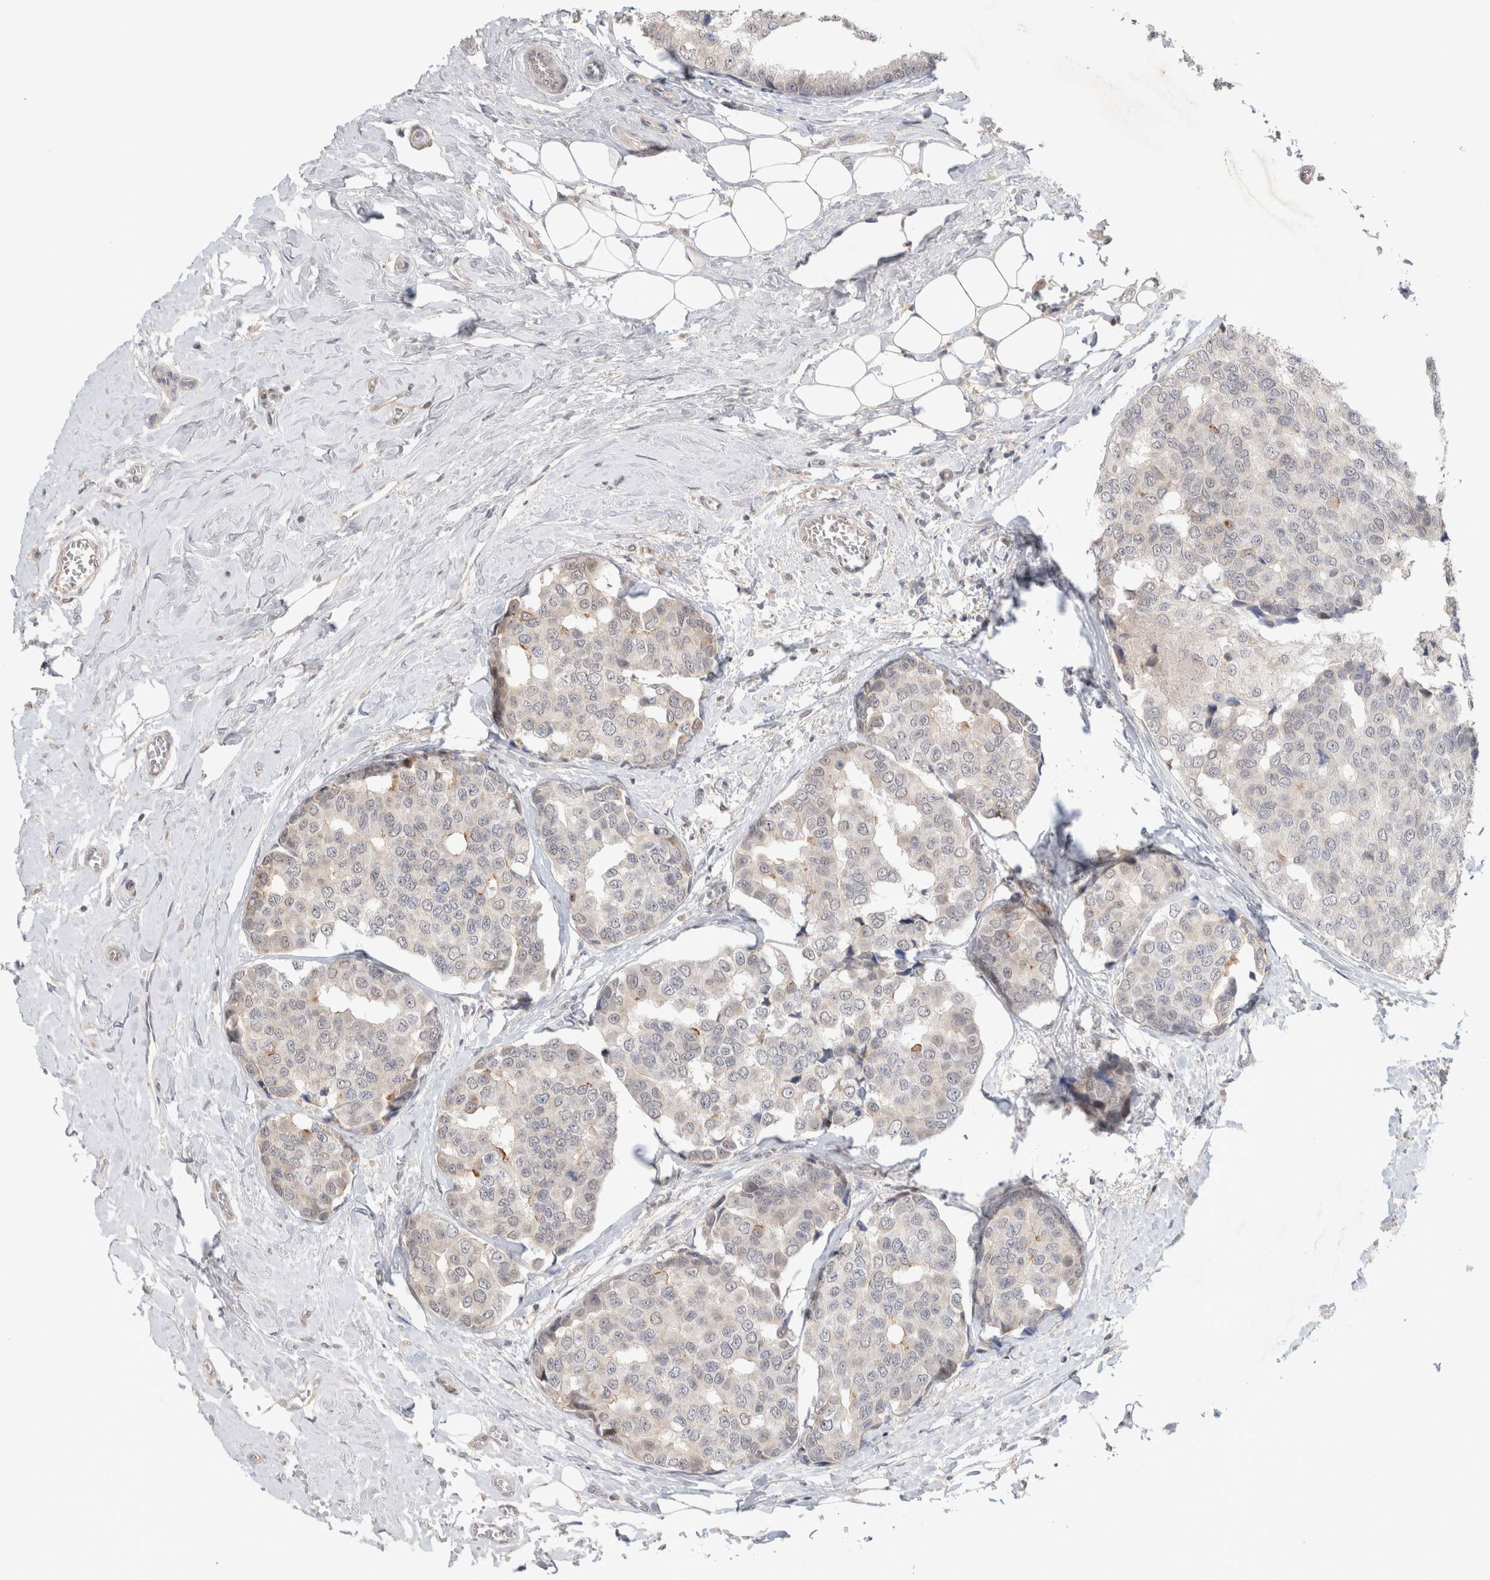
{"staining": {"intensity": "weak", "quantity": "<25%", "location": "cytoplasmic/membranous"}, "tissue": "breast cancer", "cell_type": "Tumor cells", "image_type": "cancer", "snomed": [{"axis": "morphology", "description": "Normal tissue, NOS"}, {"axis": "morphology", "description": "Duct carcinoma"}, {"axis": "topography", "description": "Breast"}], "caption": "Micrograph shows no significant protein positivity in tumor cells of breast invasive ductal carcinoma. Nuclei are stained in blue.", "gene": "SYDE2", "patient": {"sex": "female", "age": 43}}